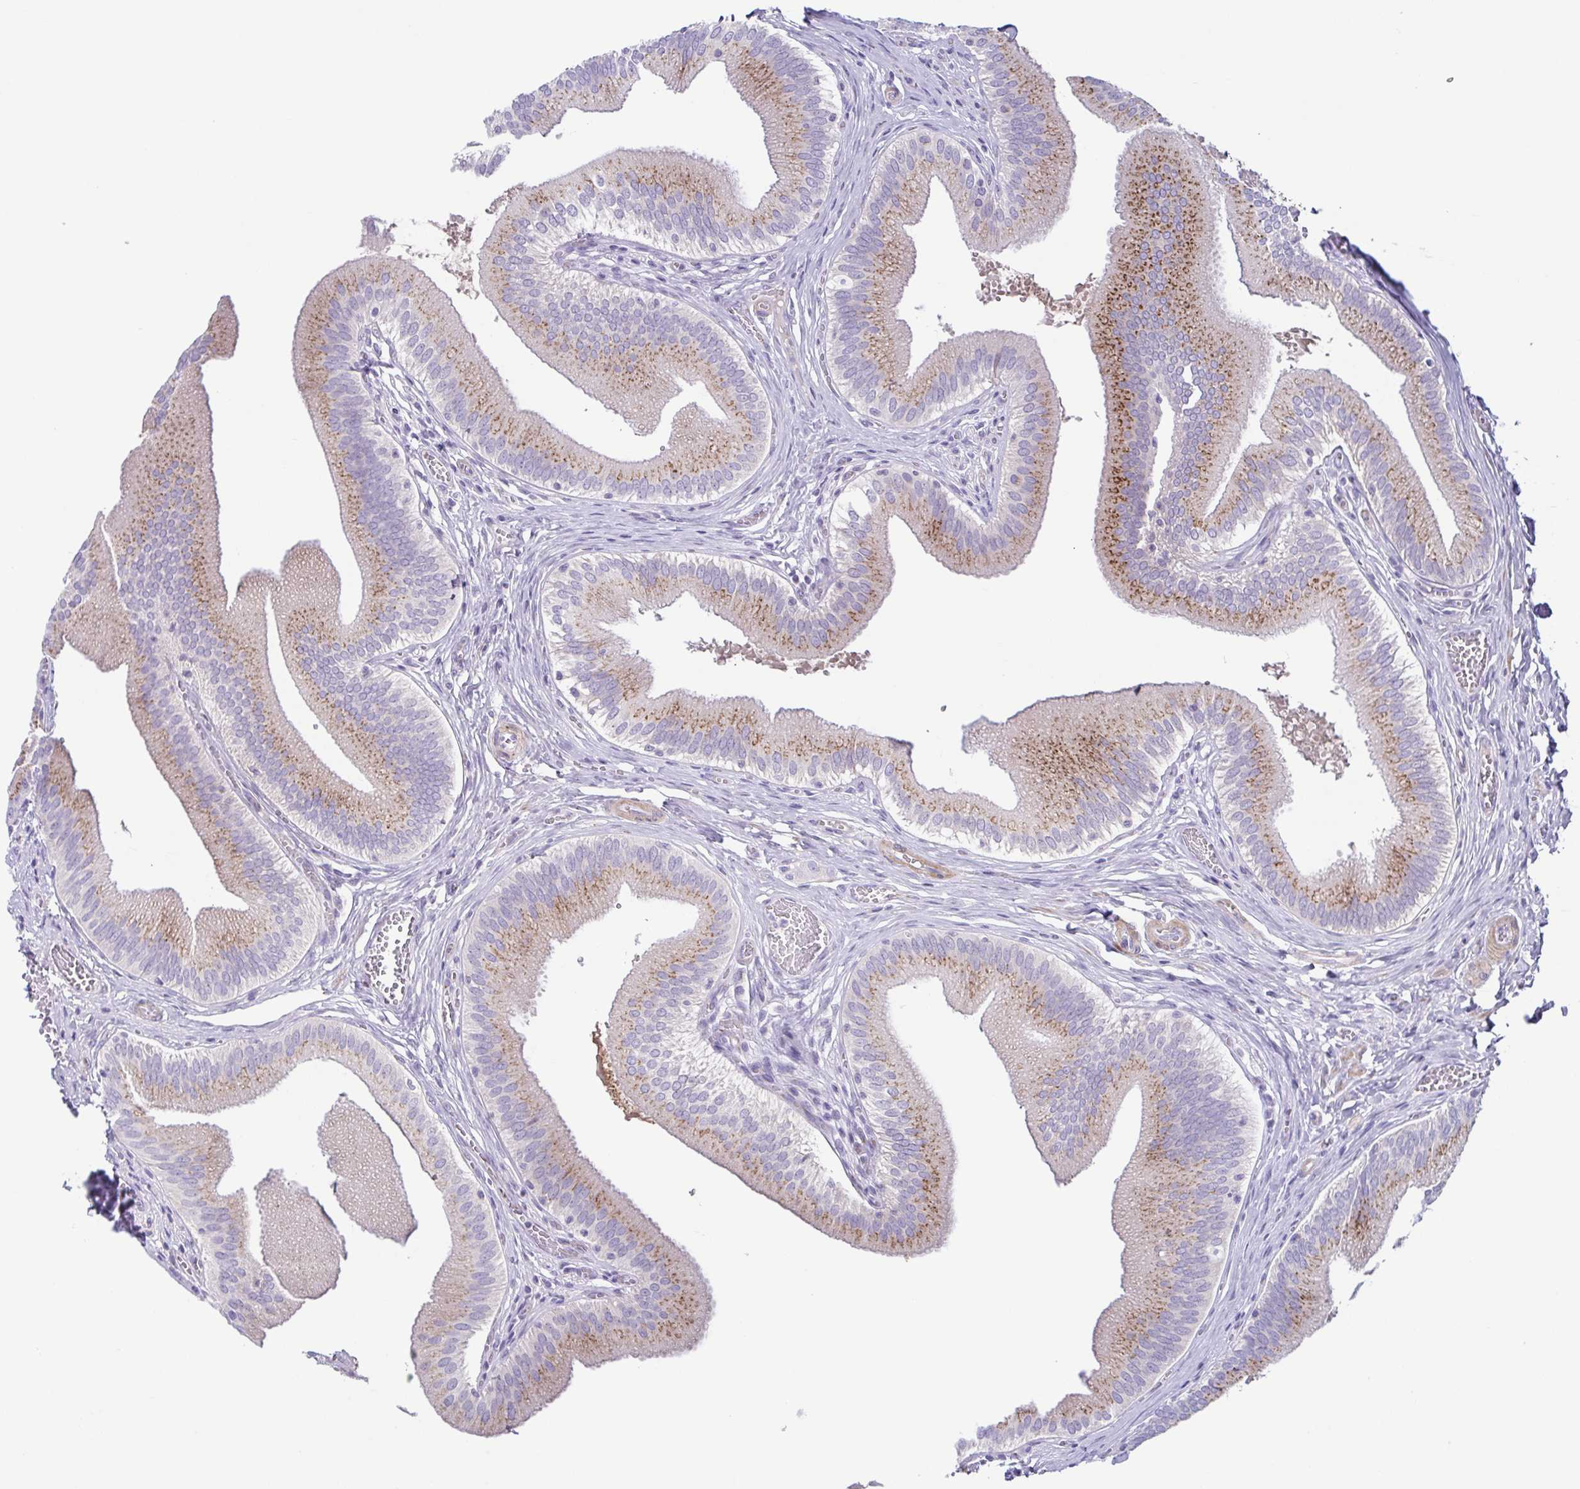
{"staining": {"intensity": "weak", "quantity": "25%-75%", "location": "cytoplasmic/membranous"}, "tissue": "gallbladder", "cell_type": "Glandular cells", "image_type": "normal", "snomed": [{"axis": "morphology", "description": "Normal tissue, NOS"}, {"axis": "topography", "description": "Gallbladder"}], "caption": "Protein staining exhibits weak cytoplasmic/membranous expression in about 25%-75% of glandular cells in normal gallbladder. The staining was performed using DAB to visualize the protein expression in brown, while the nuclei were stained in blue with hematoxylin (Magnification: 20x).", "gene": "COL17A1", "patient": {"sex": "male", "age": 17}}